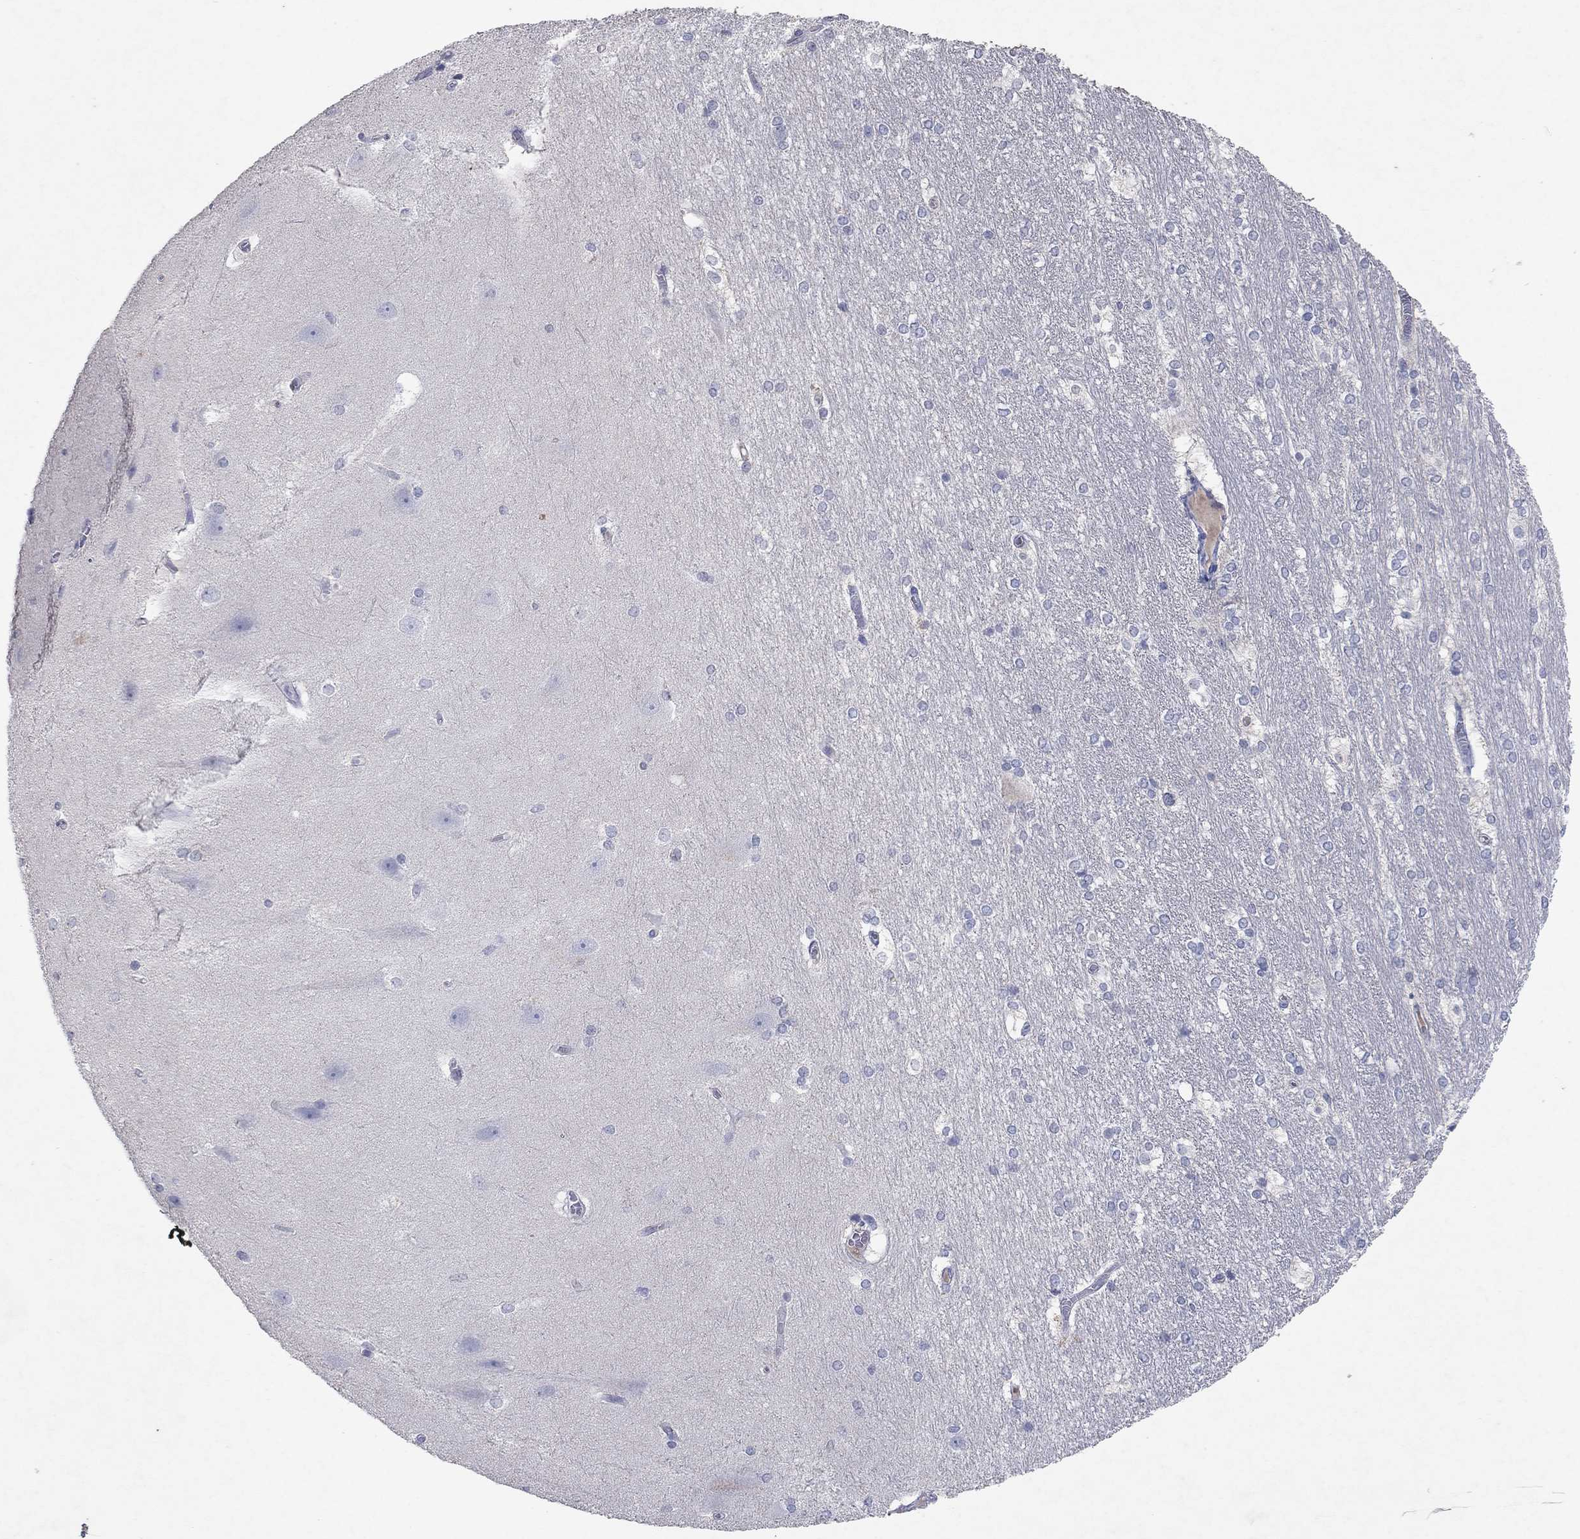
{"staining": {"intensity": "negative", "quantity": "none", "location": "none"}, "tissue": "hippocampus", "cell_type": "Glial cells", "image_type": "normal", "snomed": [{"axis": "morphology", "description": "Normal tissue, NOS"}, {"axis": "topography", "description": "Cerebral cortex"}, {"axis": "topography", "description": "Hippocampus"}], "caption": "Glial cells are negative for brown protein staining in benign hippocampus. Brightfield microscopy of immunohistochemistry stained with DAB (3,3'-diaminobenzidine) (brown) and hematoxylin (blue), captured at high magnification.", "gene": "KRT40", "patient": {"sex": "female", "age": 19}}